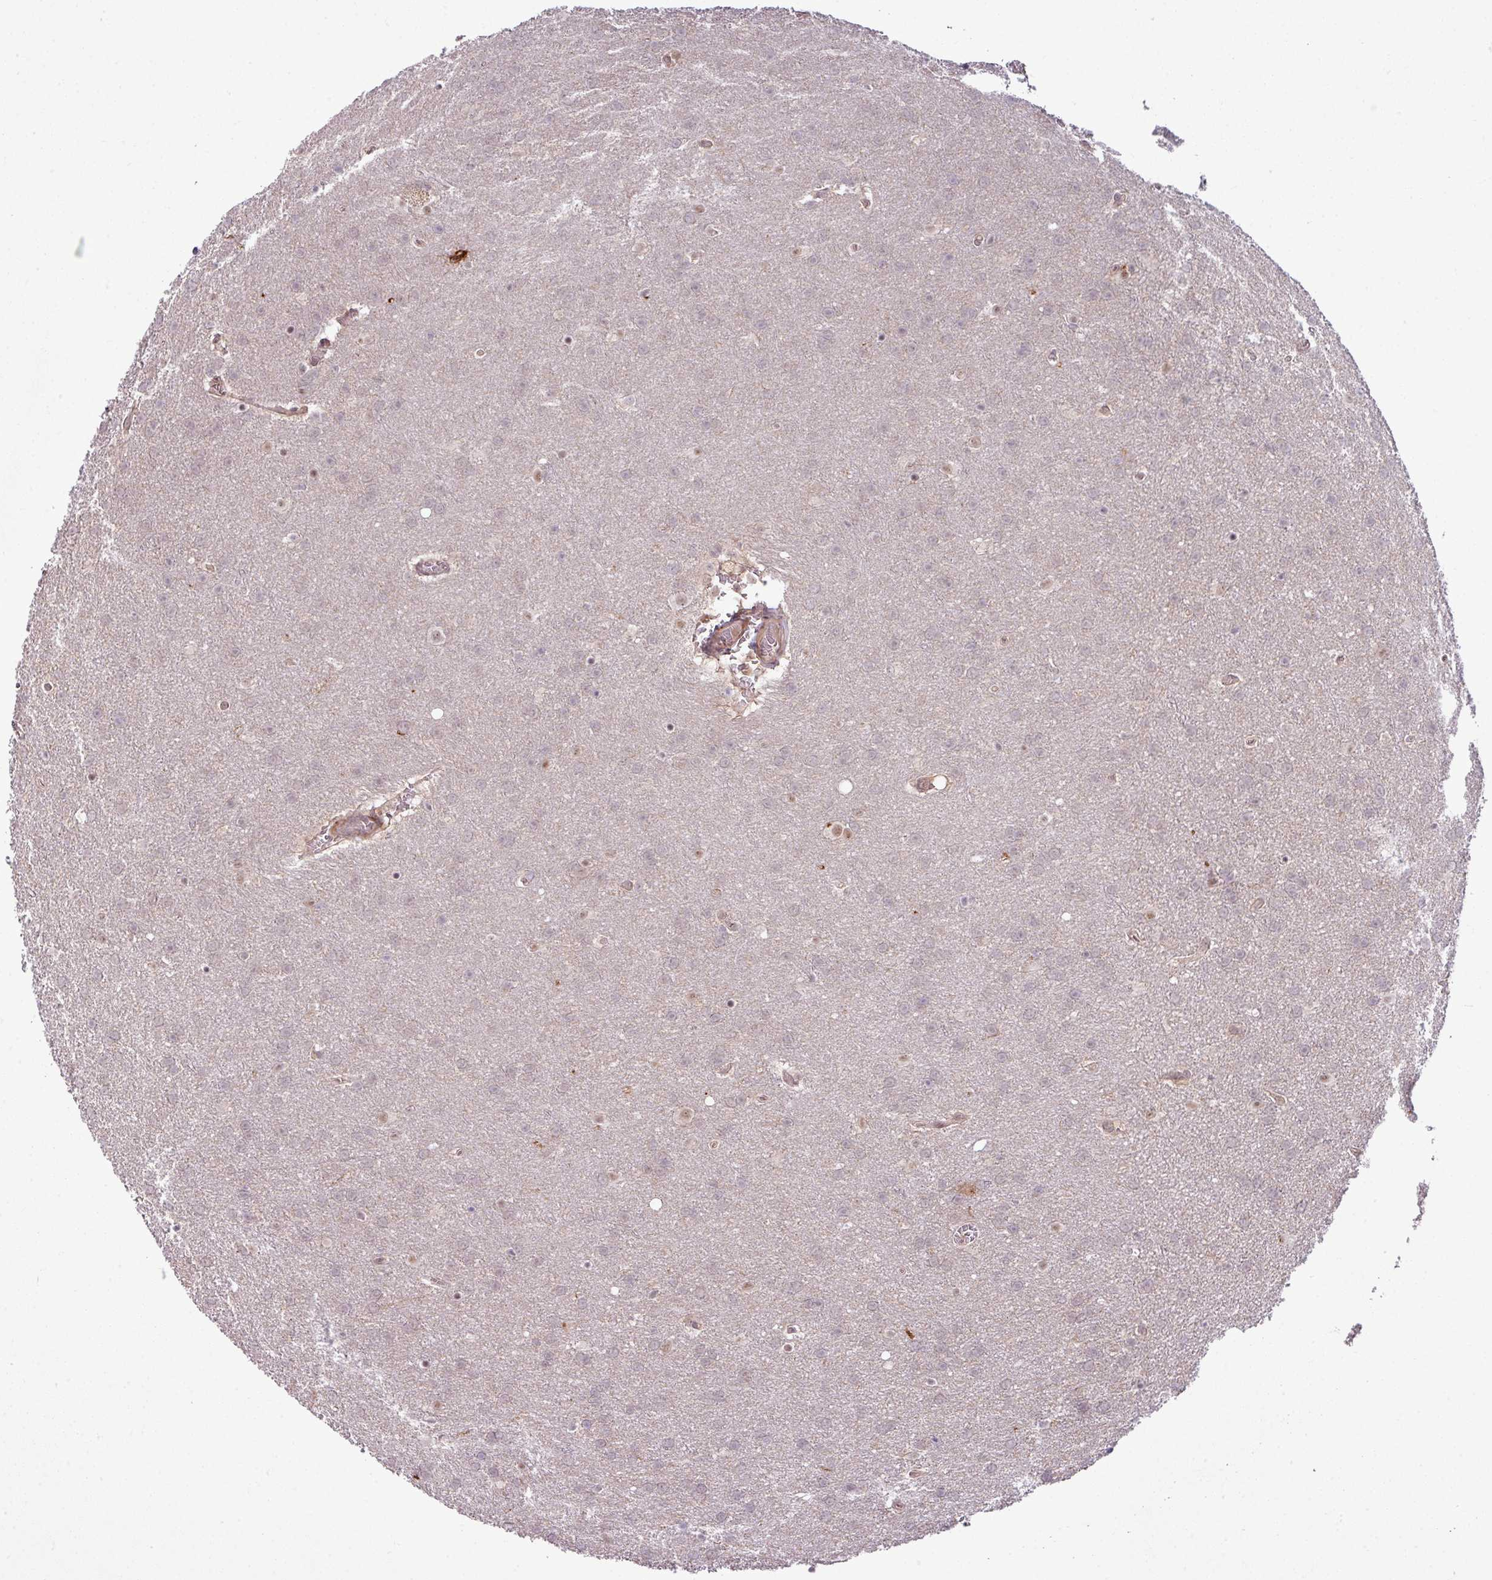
{"staining": {"intensity": "negative", "quantity": "none", "location": "none"}, "tissue": "glioma", "cell_type": "Tumor cells", "image_type": "cancer", "snomed": [{"axis": "morphology", "description": "Glioma, malignant, Low grade"}, {"axis": "topography", "description": "Brain"}], "caption": "Protein analysis of malignant glioma (low-grade) reveals no significant expression in tumor cells.", "gene": "ZC2HC1C", "patient": {"sex": "female", "age": 32}}